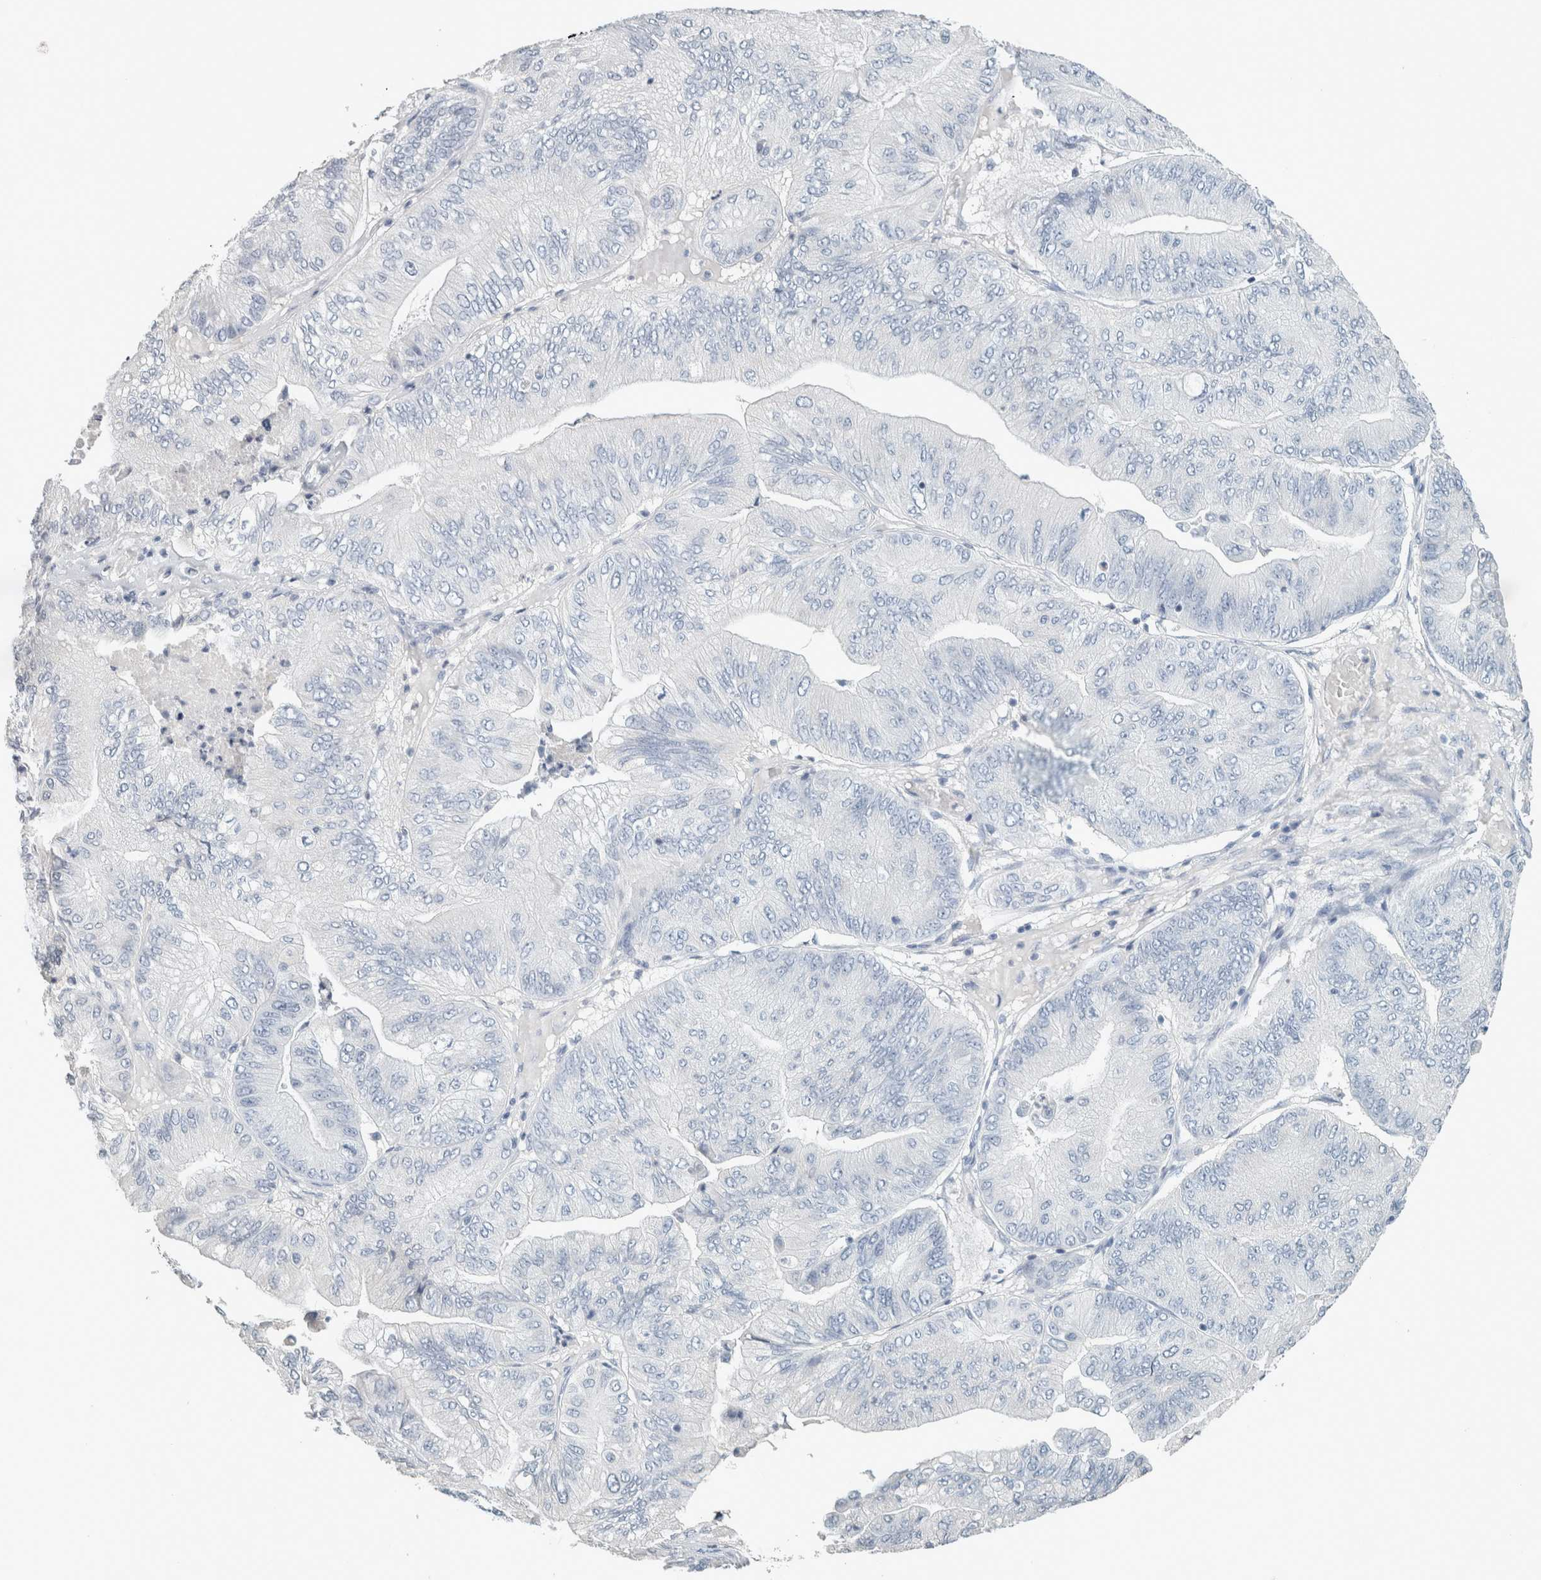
{"staining": {"intensity": "negative", "quantity": "none", "location": "none"}, "tissue": "ovarian cancer", "cell_type": "Tumor cells", "image_type": "cancer", "snomed": [{"axis": "morphology", "description": "Cystadenocarcinoma, mucinous, NOS"}, {"axis": "topography", "description": "Ovary"}], "caption": "Tumor cells show no significant protein expression in ovarian cancer.", "gene": "CRAT", "patient": {"sex": "female", "age": 61}}